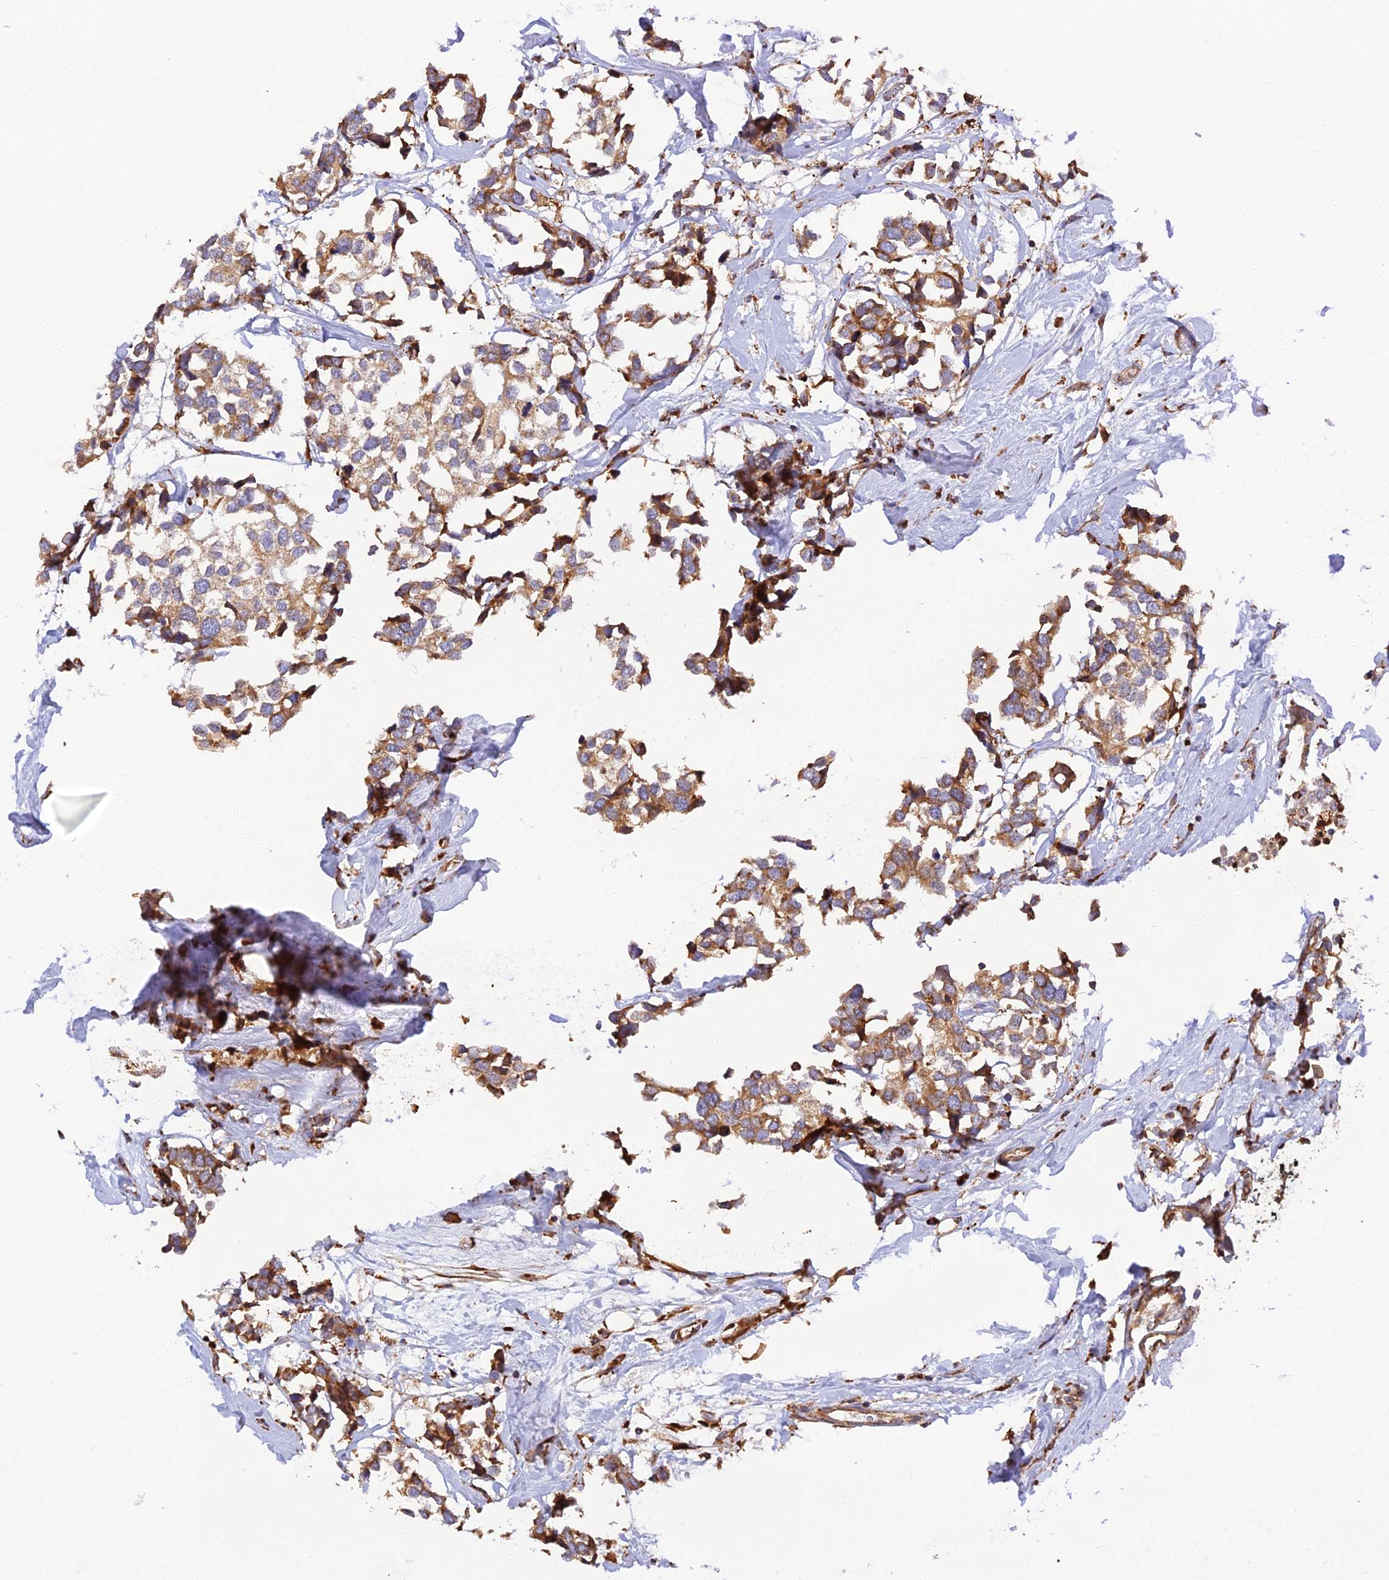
{"staining": {"intensity": "moderate", "quantity": ">75%", "location": "cytoplasmic/membranous"}, "tissue": "breast cancer", "cell_type": "Tumor cells", "image_type": "cancer", "snomed": [{"axis": "morphology", "description": "Duct carcinoma"}, {"axis": "topography", "description": "Breast"}], "caption": "Protein expression analysis of human breast cancer (infiltrating ductal carcinoma) reveals moderate cytoplasmic/membranous positivity in approximately >75% of tumor cells.", "gene": "RPL5", "patient": {"sex": "female", "age": 83}}